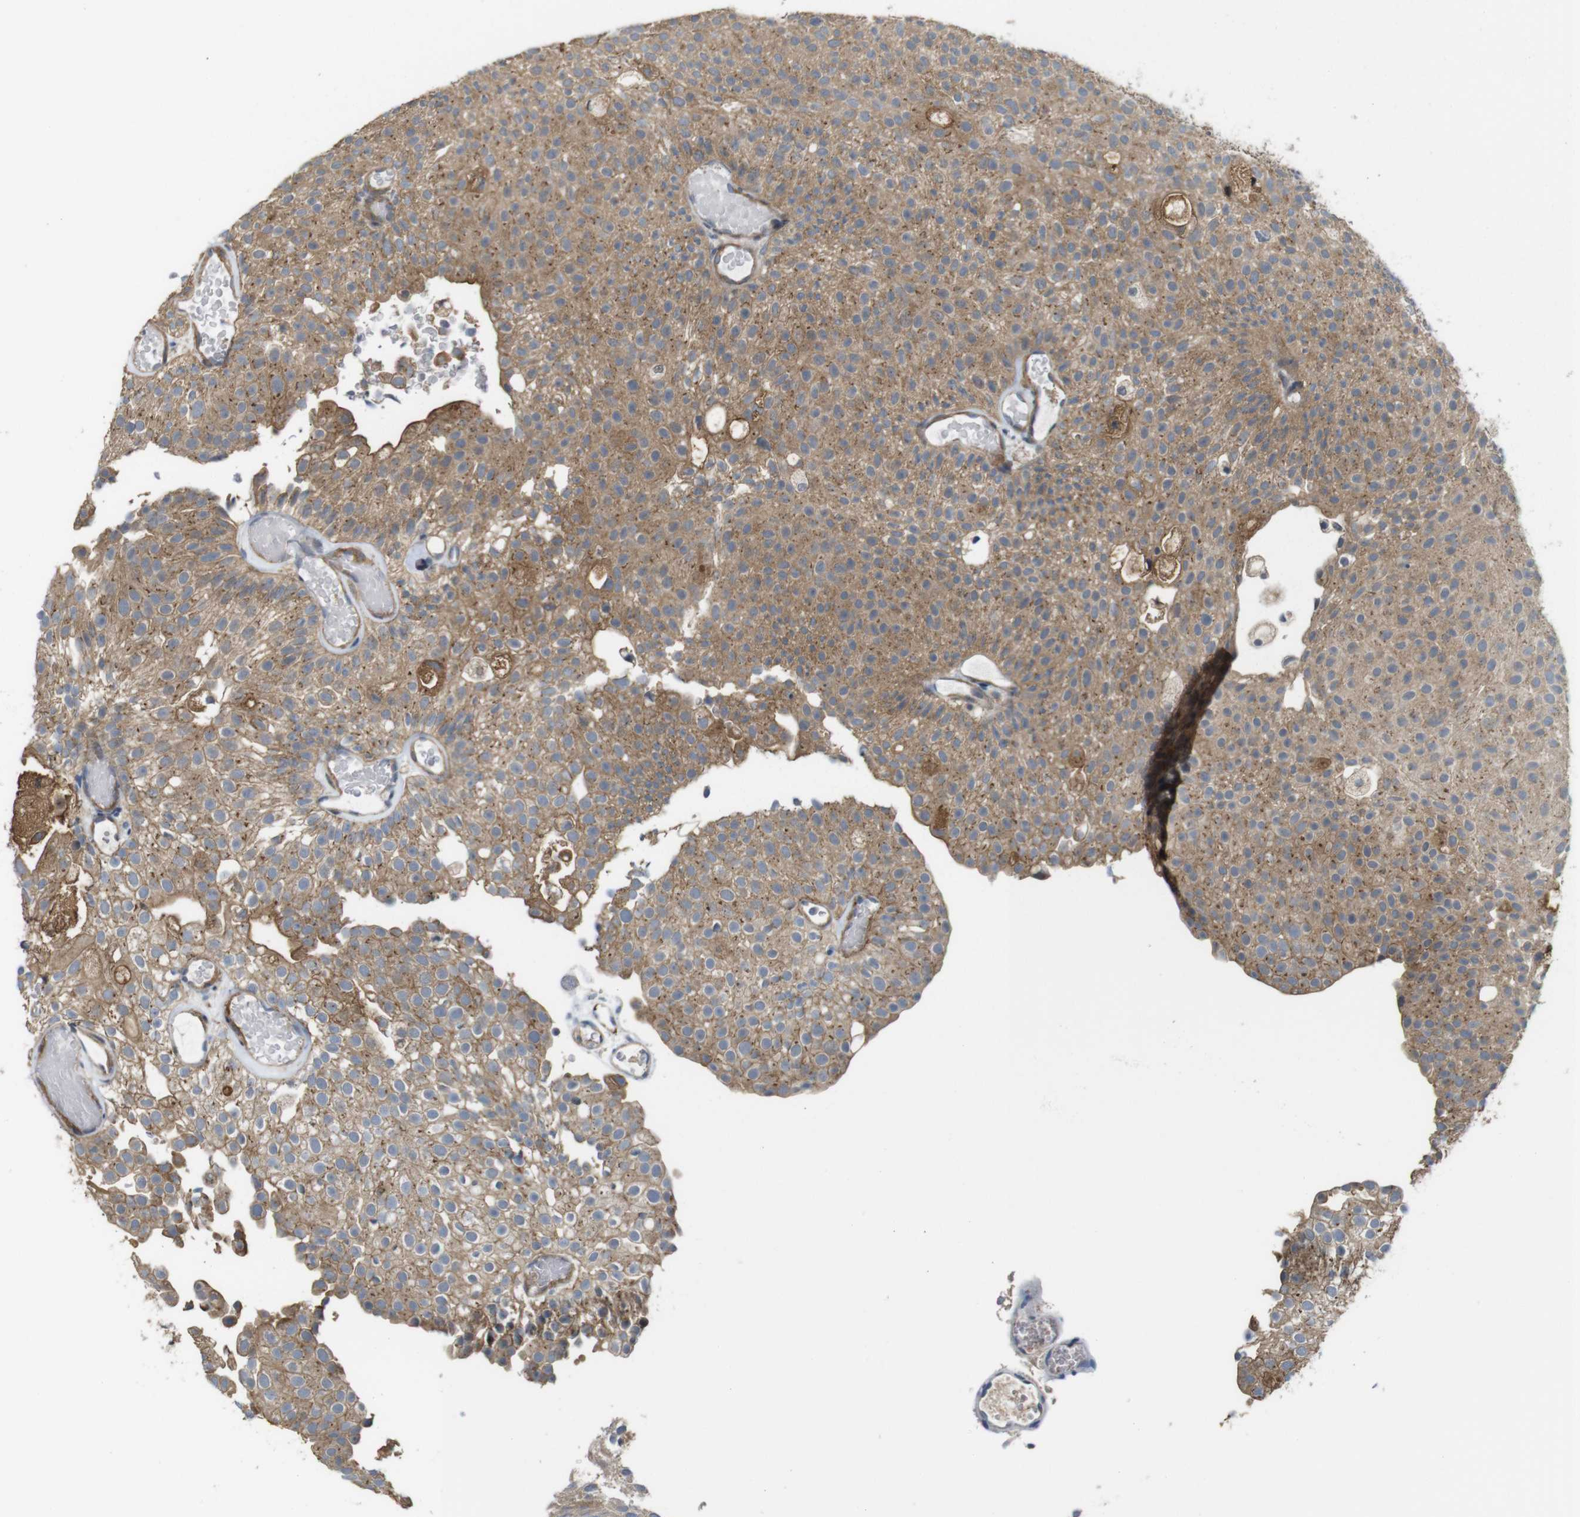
{"staining": {"intensity": "moderate", "quantity": ">75%", "location": "cytoplasmic/membranous"}, "tissue": "urothelial cancer", "cell_type": "Tumor cells", "image_type": "cancer", "snomed": [{"axis": "morphology", "description": "Urothelial carcinoma, Low grade"}, {"axis": "topography", "description": "Urinary bladder"}], "caption": "Immunohistochemistry staining of urothelial cancer, which displays medium levels of moderate cytoplasmic/membranous expression in approximately >75% of tumor cells indicating moderate cytoplasmic/membranous protein positivity. The staining was performed using DAB (3,3'-diaminobenzidine) (brown) for protein detection and nuclei were counterstained in hematoxylin (blue).", "gene": "CDC34", "patient": {"sex": "male", "age": 78}}